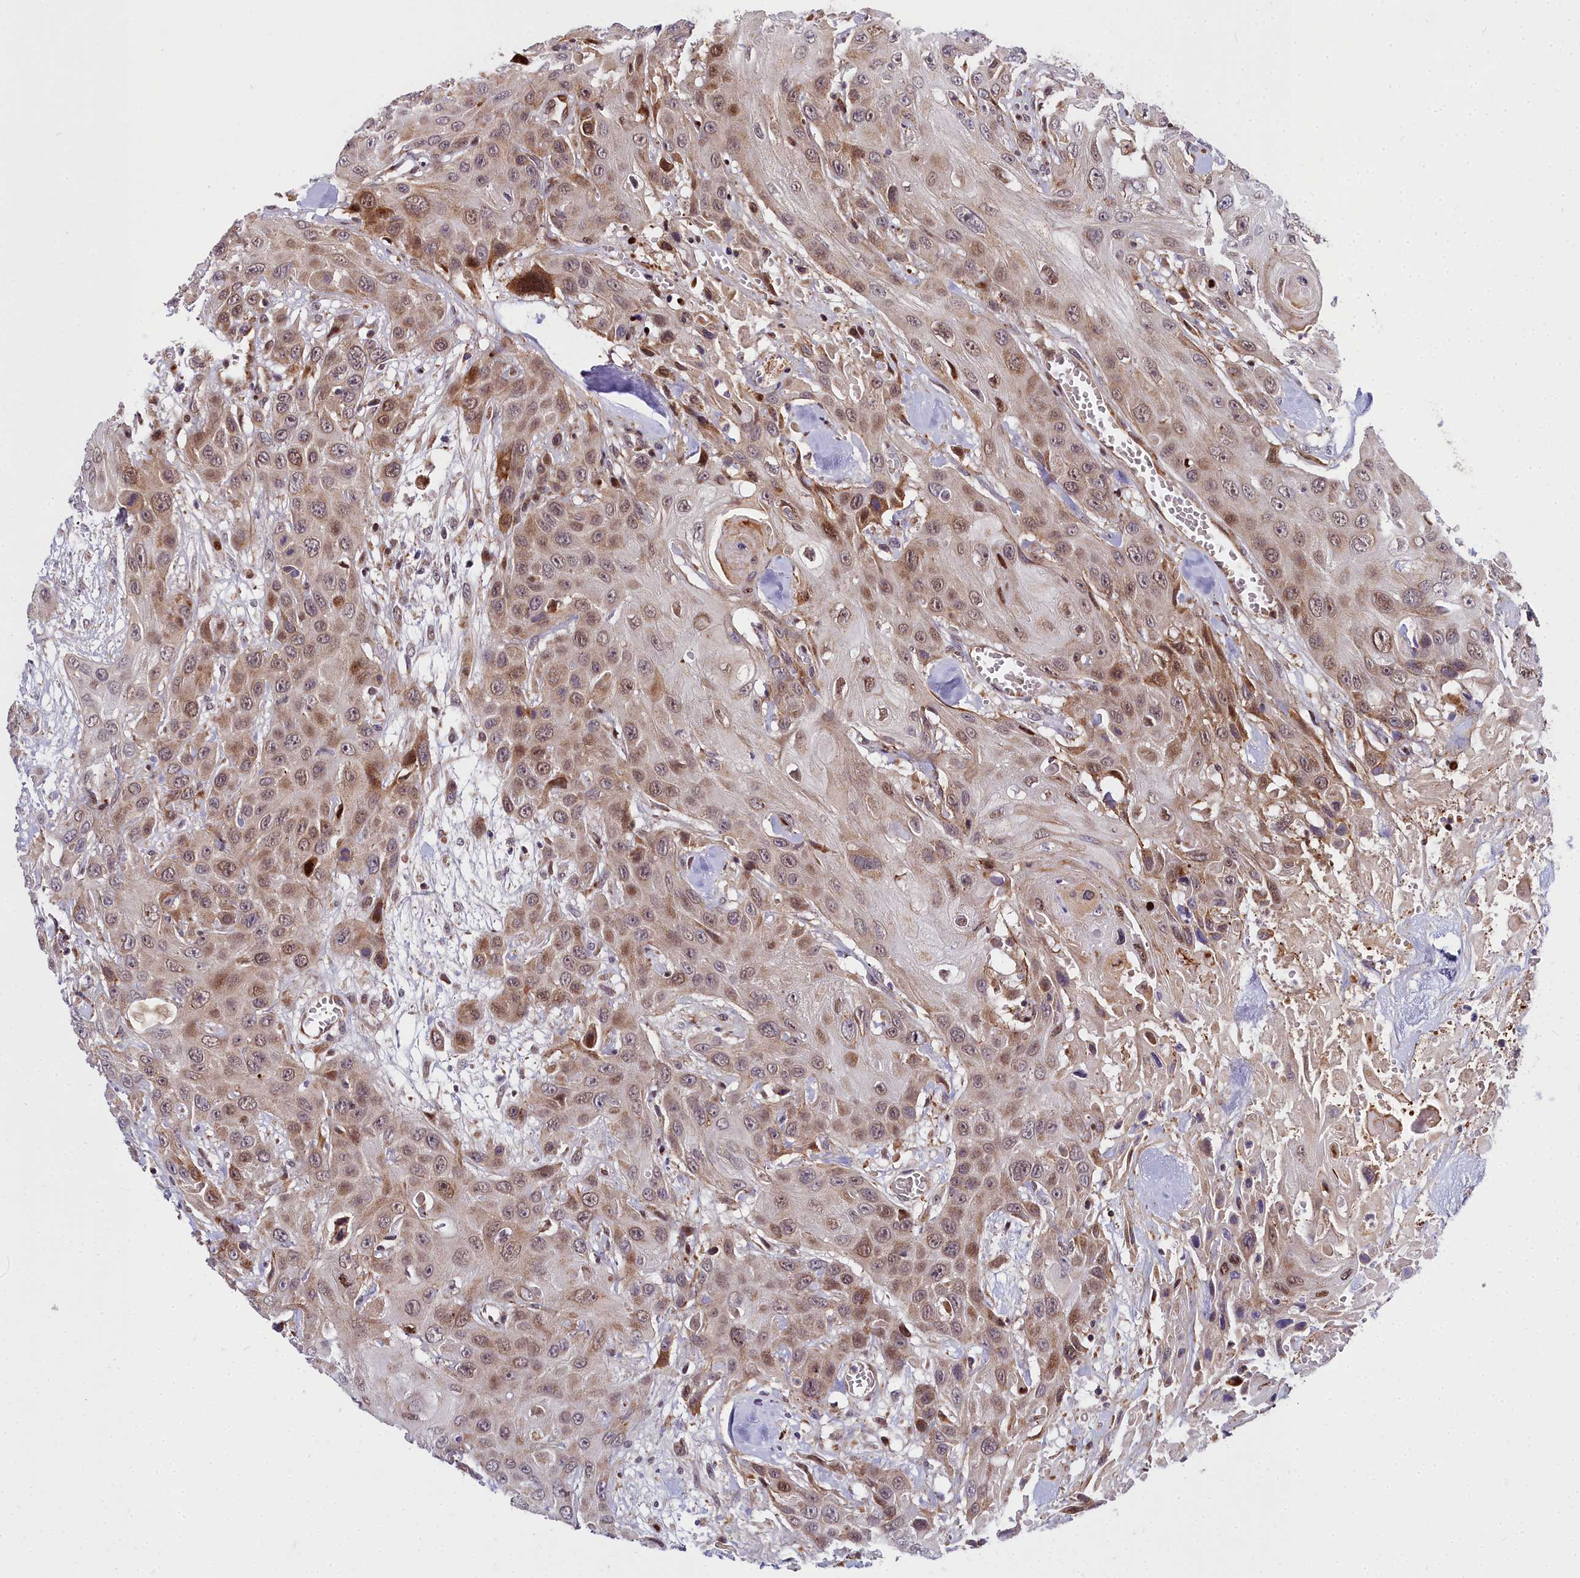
{"staining": {"intensity": "moderate", "quantity": ">75%", "location": "cytoplasmic/membranous,nuclear"}, "tissue": "head and neck cancer", "cell_type": "Tumor cells", "image_type": "cancer", "snomed": [{"axis": "morphology", "description": "Squamous cell carcinoma, NOS"}, {"axis": "topography", "description": "Head-Neck"}], "caption": "Protein staining of head and neck cancer tissue reveals moderate cytoplasmic/membranous and nuclear expression in approximately >75% of tumor cells.", "gene": "MRPS11", "patient": {"sex": "male", "age": 81}}